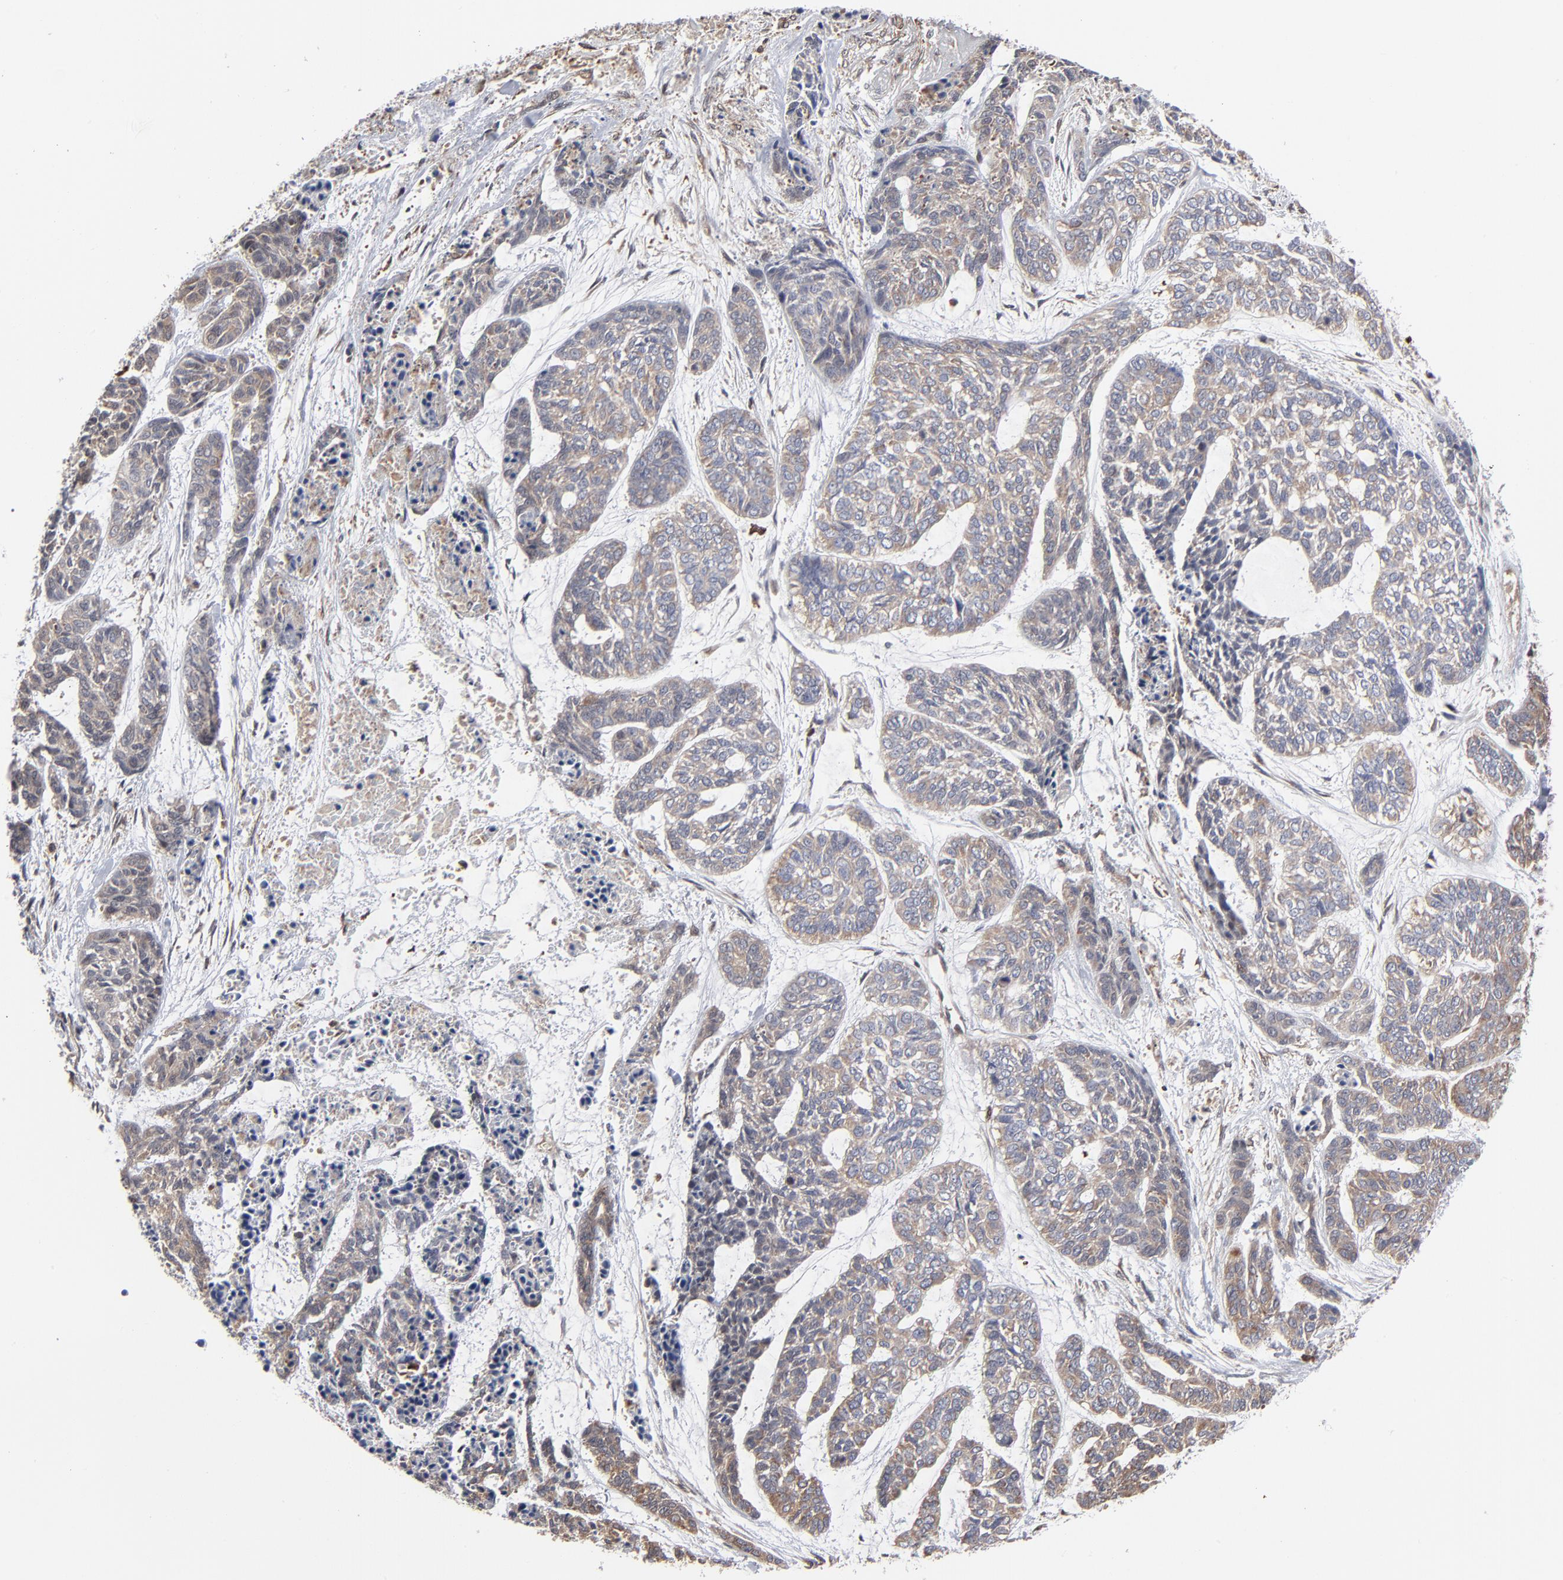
{"staining": {"intensity": "weak", "quantity": ">75%", "location": "cytoplasmic/membranous"}, "tissue": "skin cancer", "cell_type": "Tumor cells", "image_type": "cancer", "snomed": [{"axis": "morphology", "description": "Basal cell carcinoma"}, {"axis": "topography", "description": "Skin"}], "caption": "Basal cell carcinoma (skin) was stained to show a protein in brown. There is low levels of weak cytoplasmic/membranous positivity in about >75% of tumor cells.", "gene": "MAP2K1", "patient": {"sex": "female", "age": 64}}